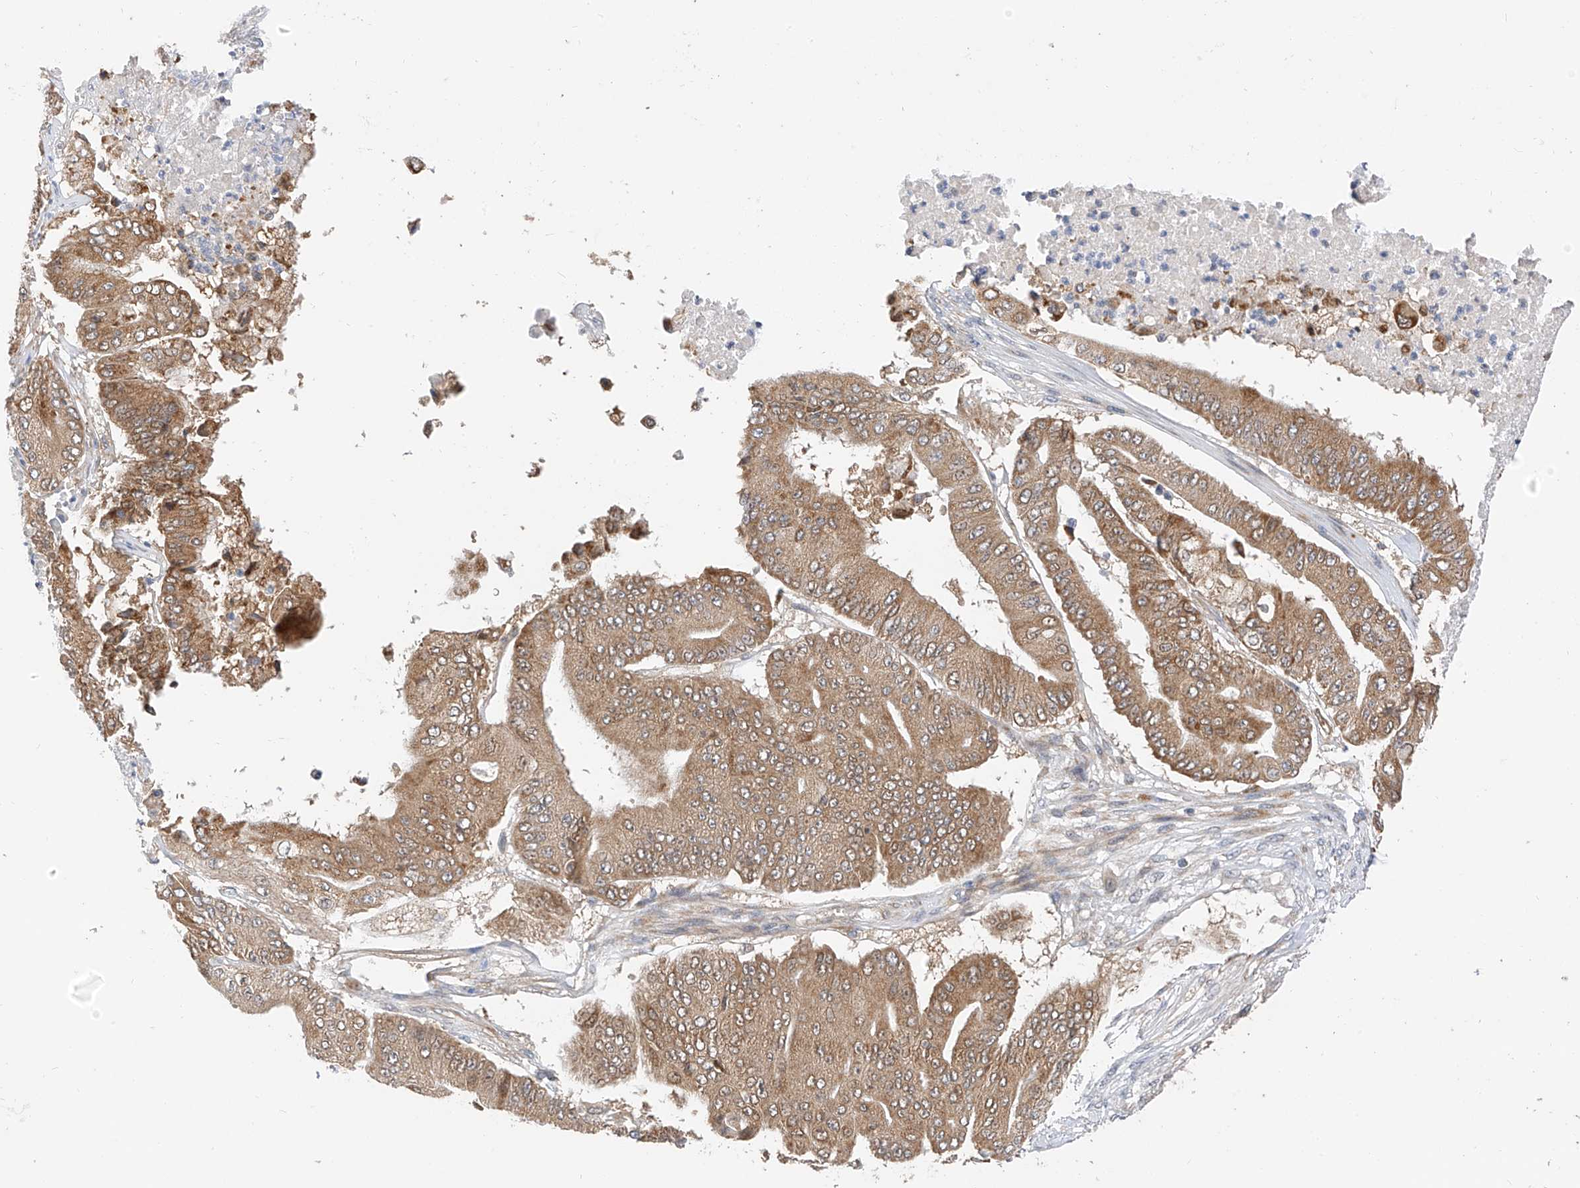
{"staining": {"intensity": "moderate", "quantity": ">75%", "location": "cytoplasmic/membranous"}, "tissue": "pancreatic cancer", "cell_type": "Tumor cells", "image_type": "cancer", "snomed": [{"axis": "morphology", "description": "Adenocarcinoma, NOS"}, {"axis": "topography", "description": "Pancreas"}], "caption": "Brown immunohistochemical staining in pancreatic cancer (adenocarcinoma) displays moderate cytoplasmic/membranous staining in approximately >75% of tumor cells.", "gene": "PPA2", "patient": {"sex": "female", "age": 77}}